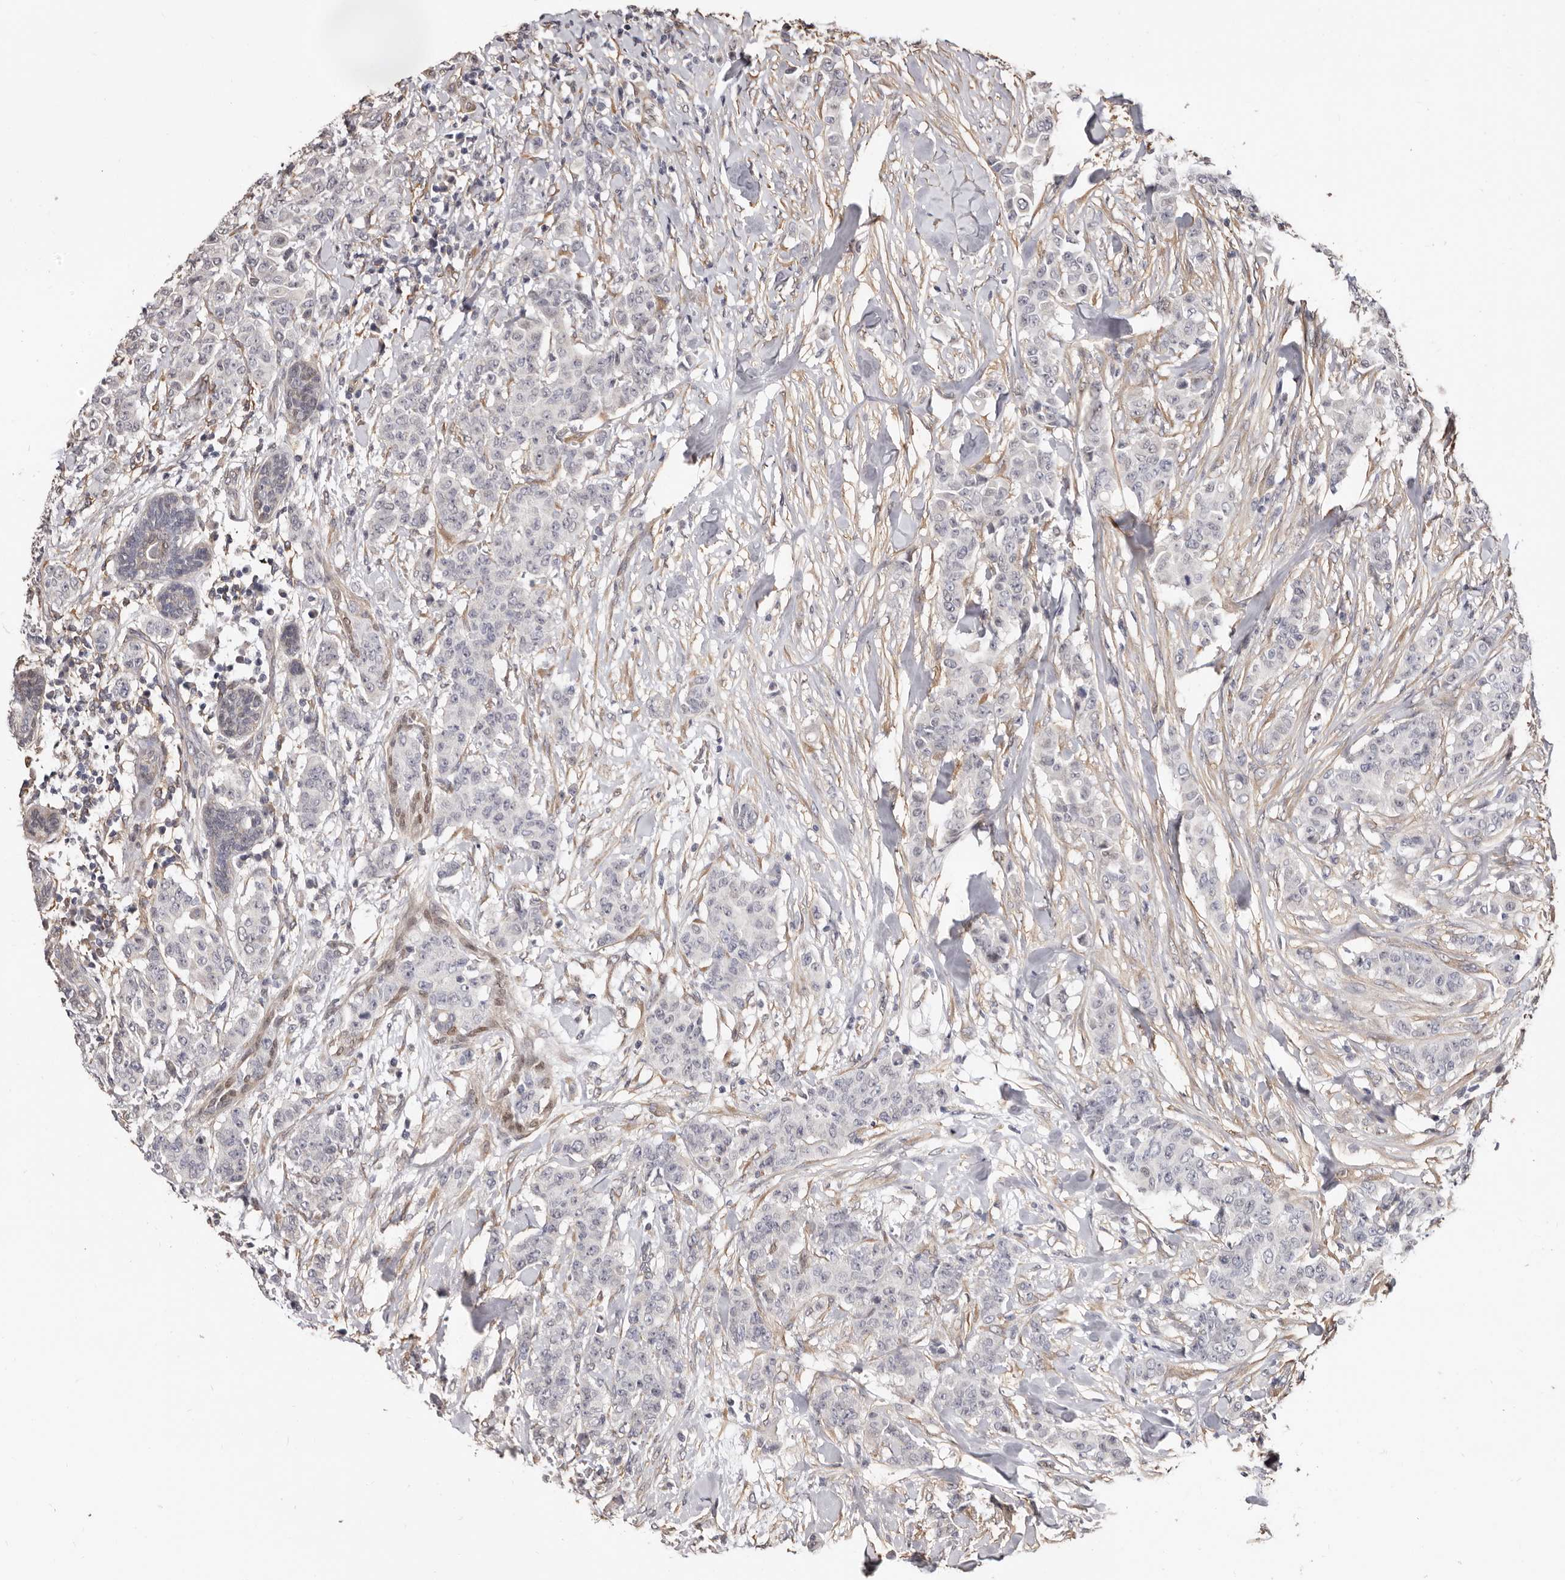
{"staining": {"intensity": "negative", "quantity": "none", "location": "none"}, "tissue": "breast cancer", "cell_type": "Tumor cells", "image_type": "cancer", "snomed": [{"axis": "morphology", "description": "Duct carcinoma"}, {"axis": "topography", "description": "Breast"}], "caption": "Protein analysis of breast cancer (intraductal carcinoma) exhibits no significant expression in tumor cells. (Immunohistochemistry (ihc), brightfield microscopy, high magnification).", "gene": "KHDRBS2", "patient": {"sex": "female", "age": 40}}